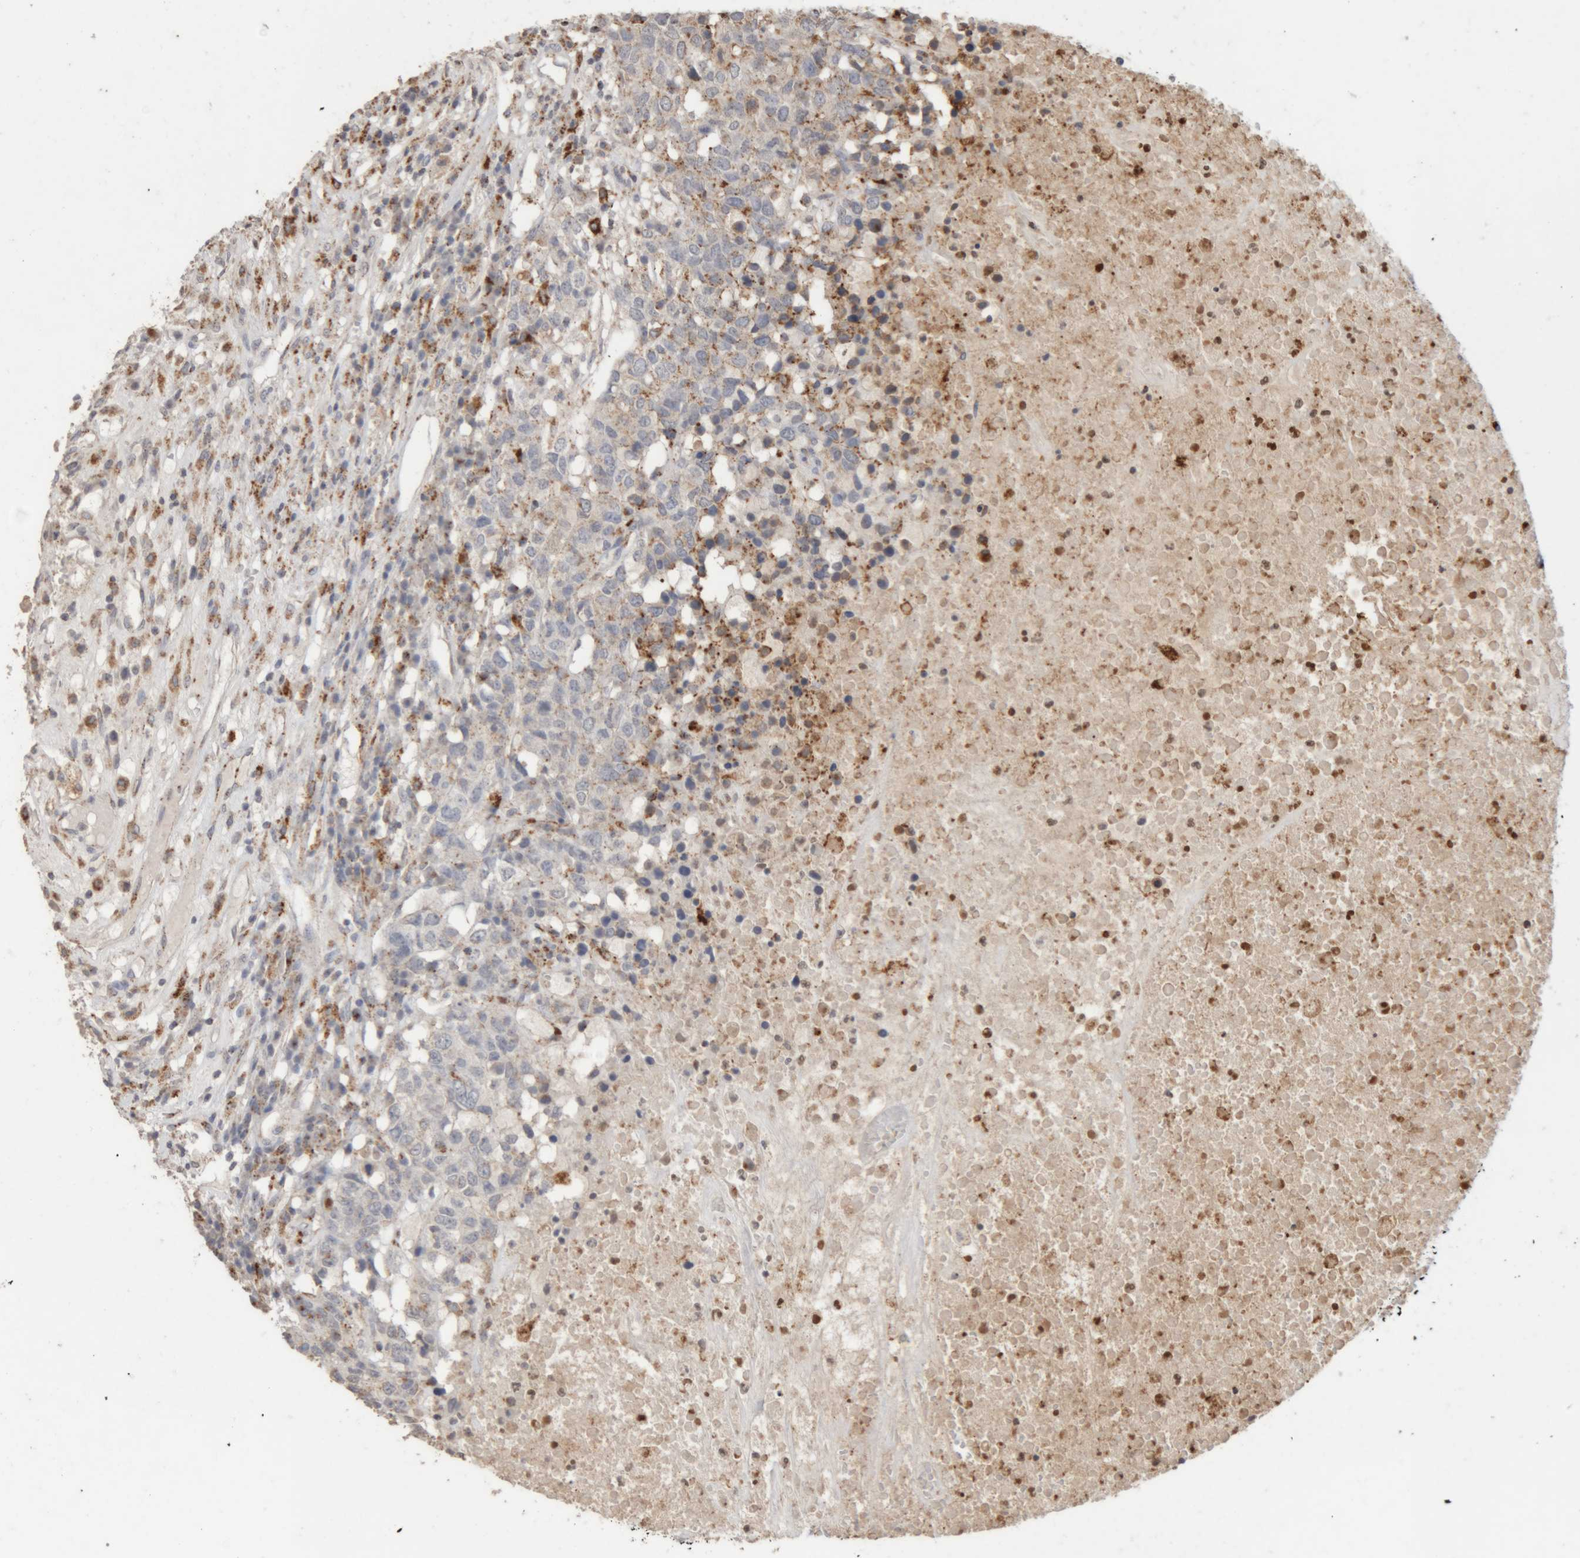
{"staining": {"intensity": "moderate", "quantity": "25%-75%", "location": "cytoplasmic/membranous"}, "tissue": "head and neck cancer", "cell_type": "Tumor cells", "image_type": "cancer", "snomed": [{"axis": "morphology", "description": "Squamous cell carcinoma, NOS"}, {"axis": "topography", "description": "Head-Neck"}], "caption": "Immunohistochemical staining of human squamous cell carcinoma (head and neck) exhibits moderate cytoplasmic/membranous protein staining in approximately 25%-75% of tumor cells.", "gene": "ARSA", "patient": {"sex": "male", "age": 66}}